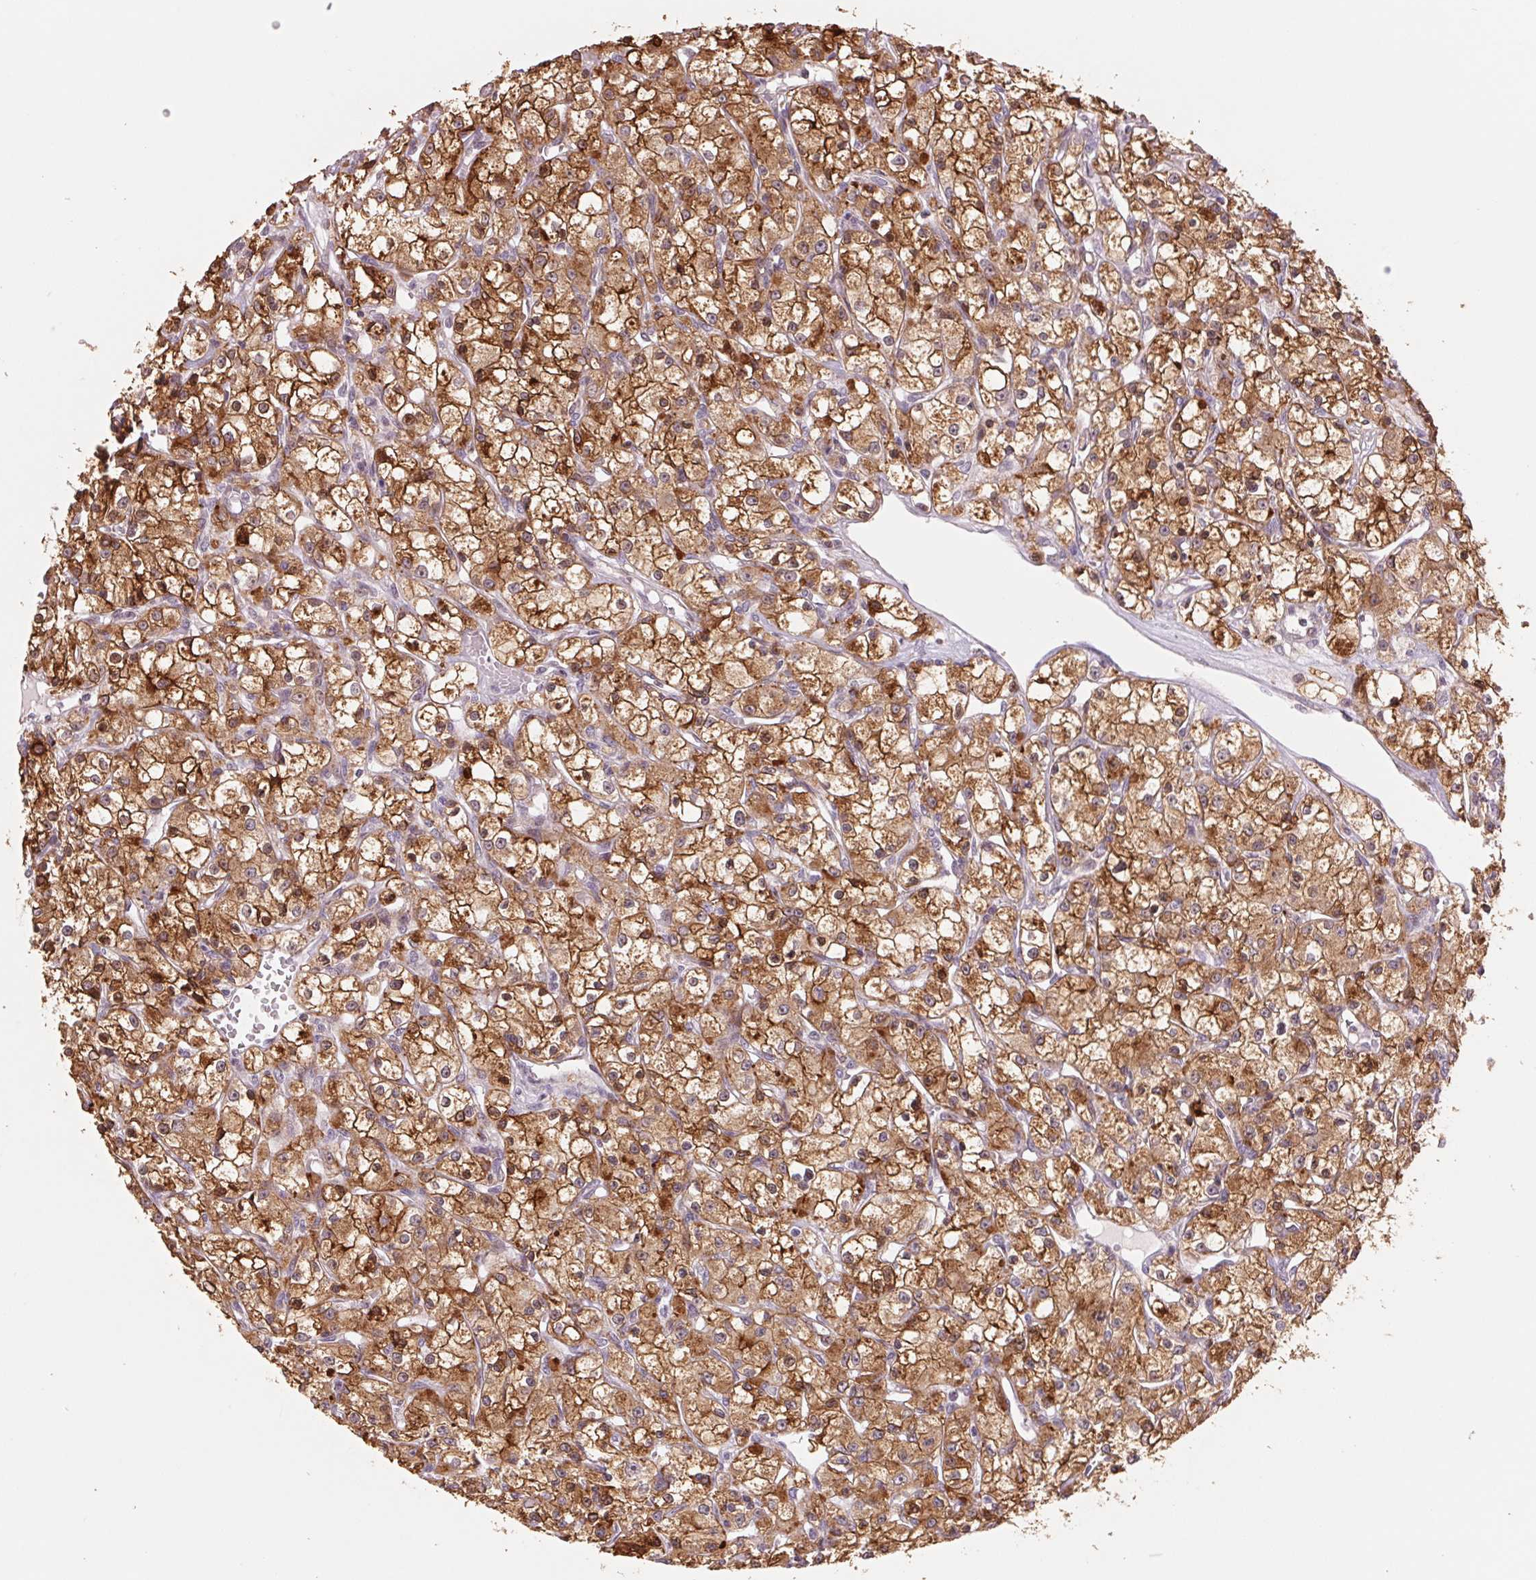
{"staining": {"intensity": "strong", "quantity": ">75%", "location": "cytoplasmic/membranous"}, "tissue": "renal cancer", "cell_type": "Tumor cells", "image_type": "cancer", "snomed": [{"axis": "morphology", "description": "Adenocarcinoma, NOS"}, {"axis": "topography", "description": "Kidney"}], "caption": "An immunohistochemistry histopathology image of neoplastic tissue is shown. Protein staining in brown shows strong cytoplasmic/membranous positivity in renal cancer within tumor cells. (brown staining indicates protein expression, while blue staining denotes nuclei).", "gene": "ARHGAP32", "patient": {"sex": "female", "age": 59}}